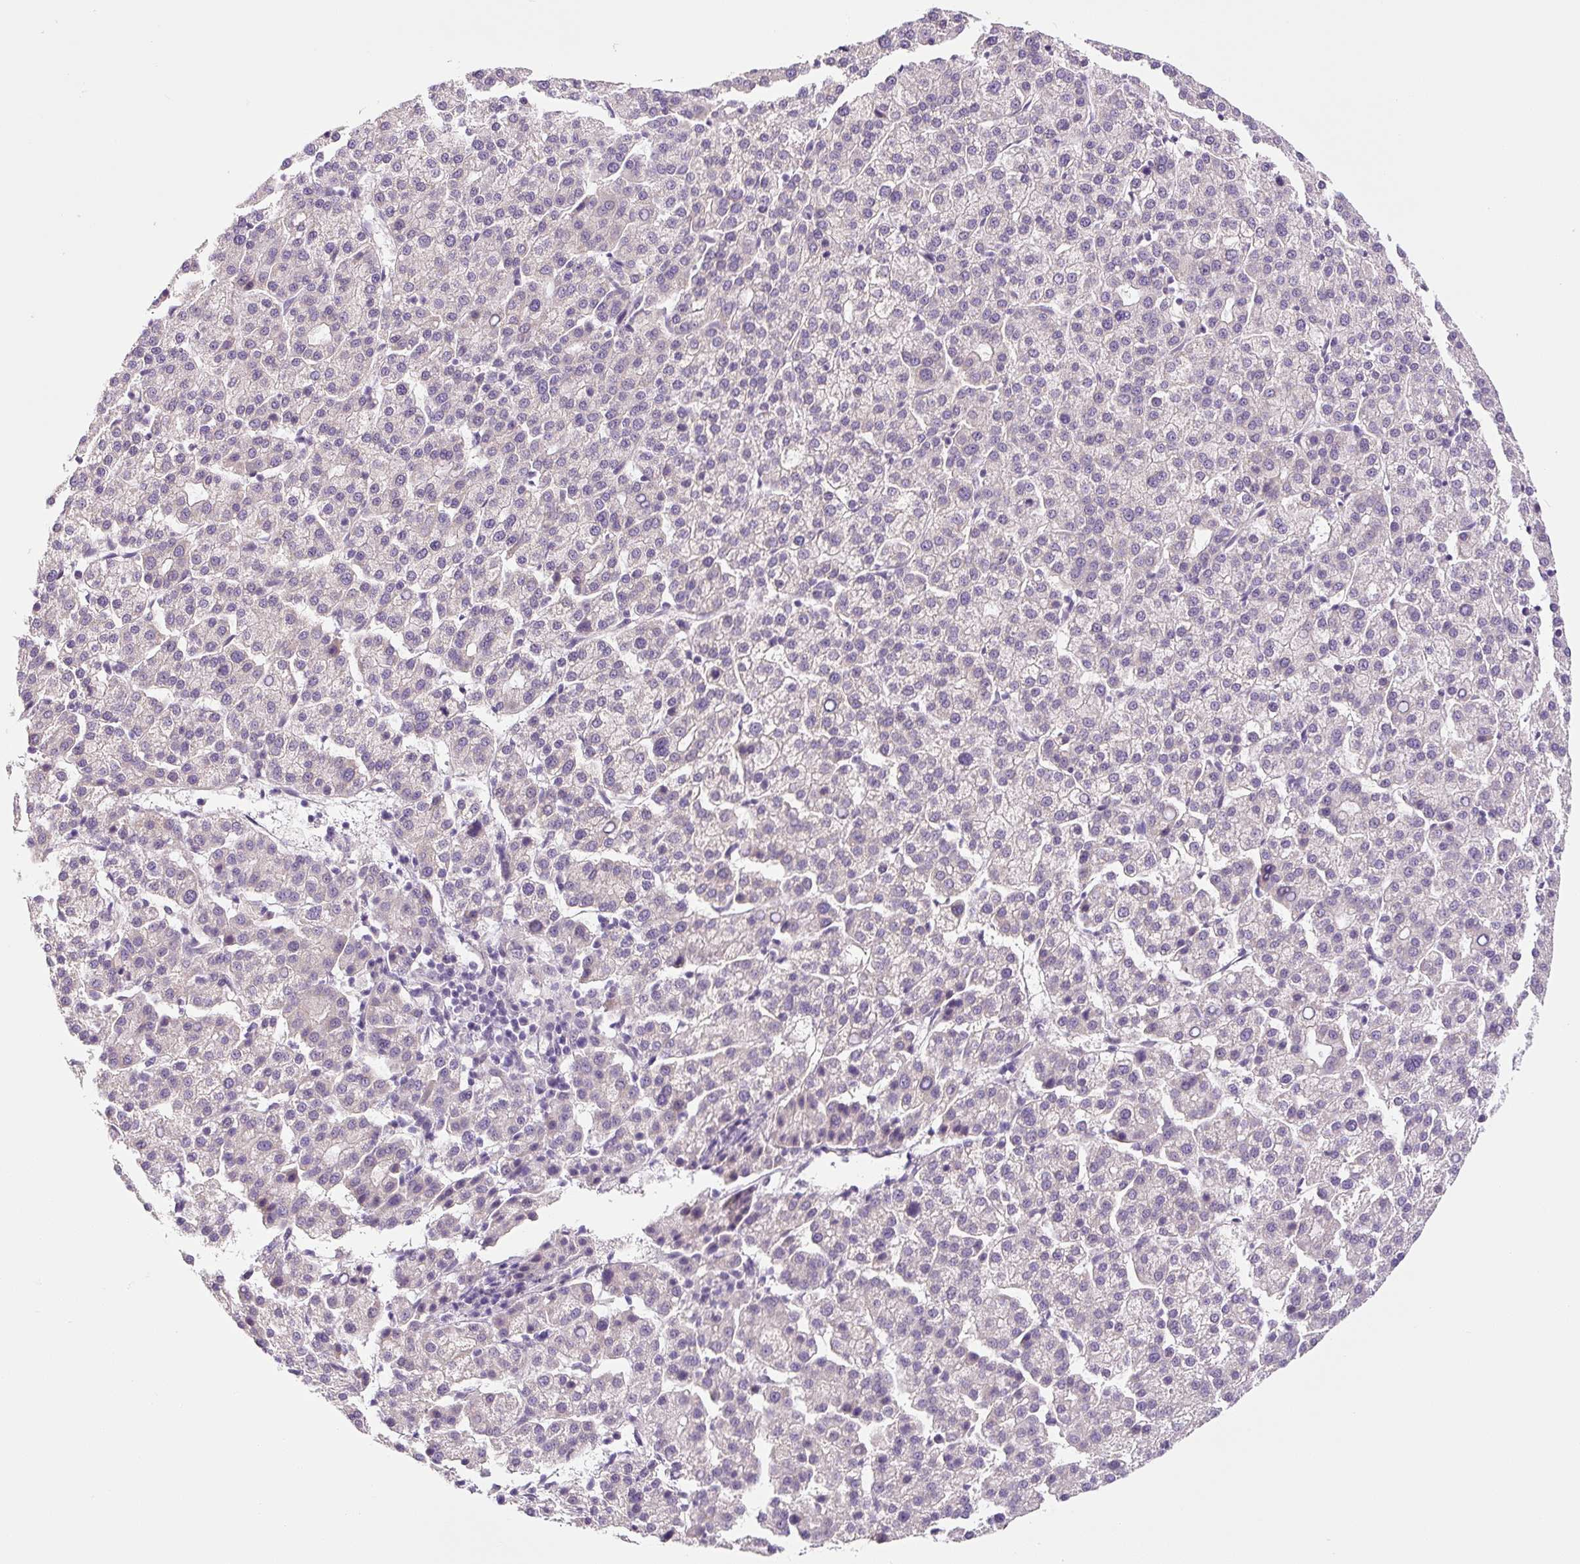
{"staining": {"intensity": "negative", "quantity": "none", "location": "none"}, "tissue": "liver cancer", "cell_type": "Tumor cells", "image_type": "cancer", "snomed": [{"axis": "morphology", "description": "Carcinoma, Hepatocellular, NOS"}, {"axis": "topography", "description": "Liver"}], "caption": "The immunohistochemistry (IHC) histopathology image has no significant staining in tumor cells of liver cancer (hepatocellular carcinoma) tissue. (Brightfield microscopy of DAB (3,3'-diaminobenzidine) IHC at high magnification).", "gene": "PRKAA2", "patient": {"sex": "female", "age": 58}}